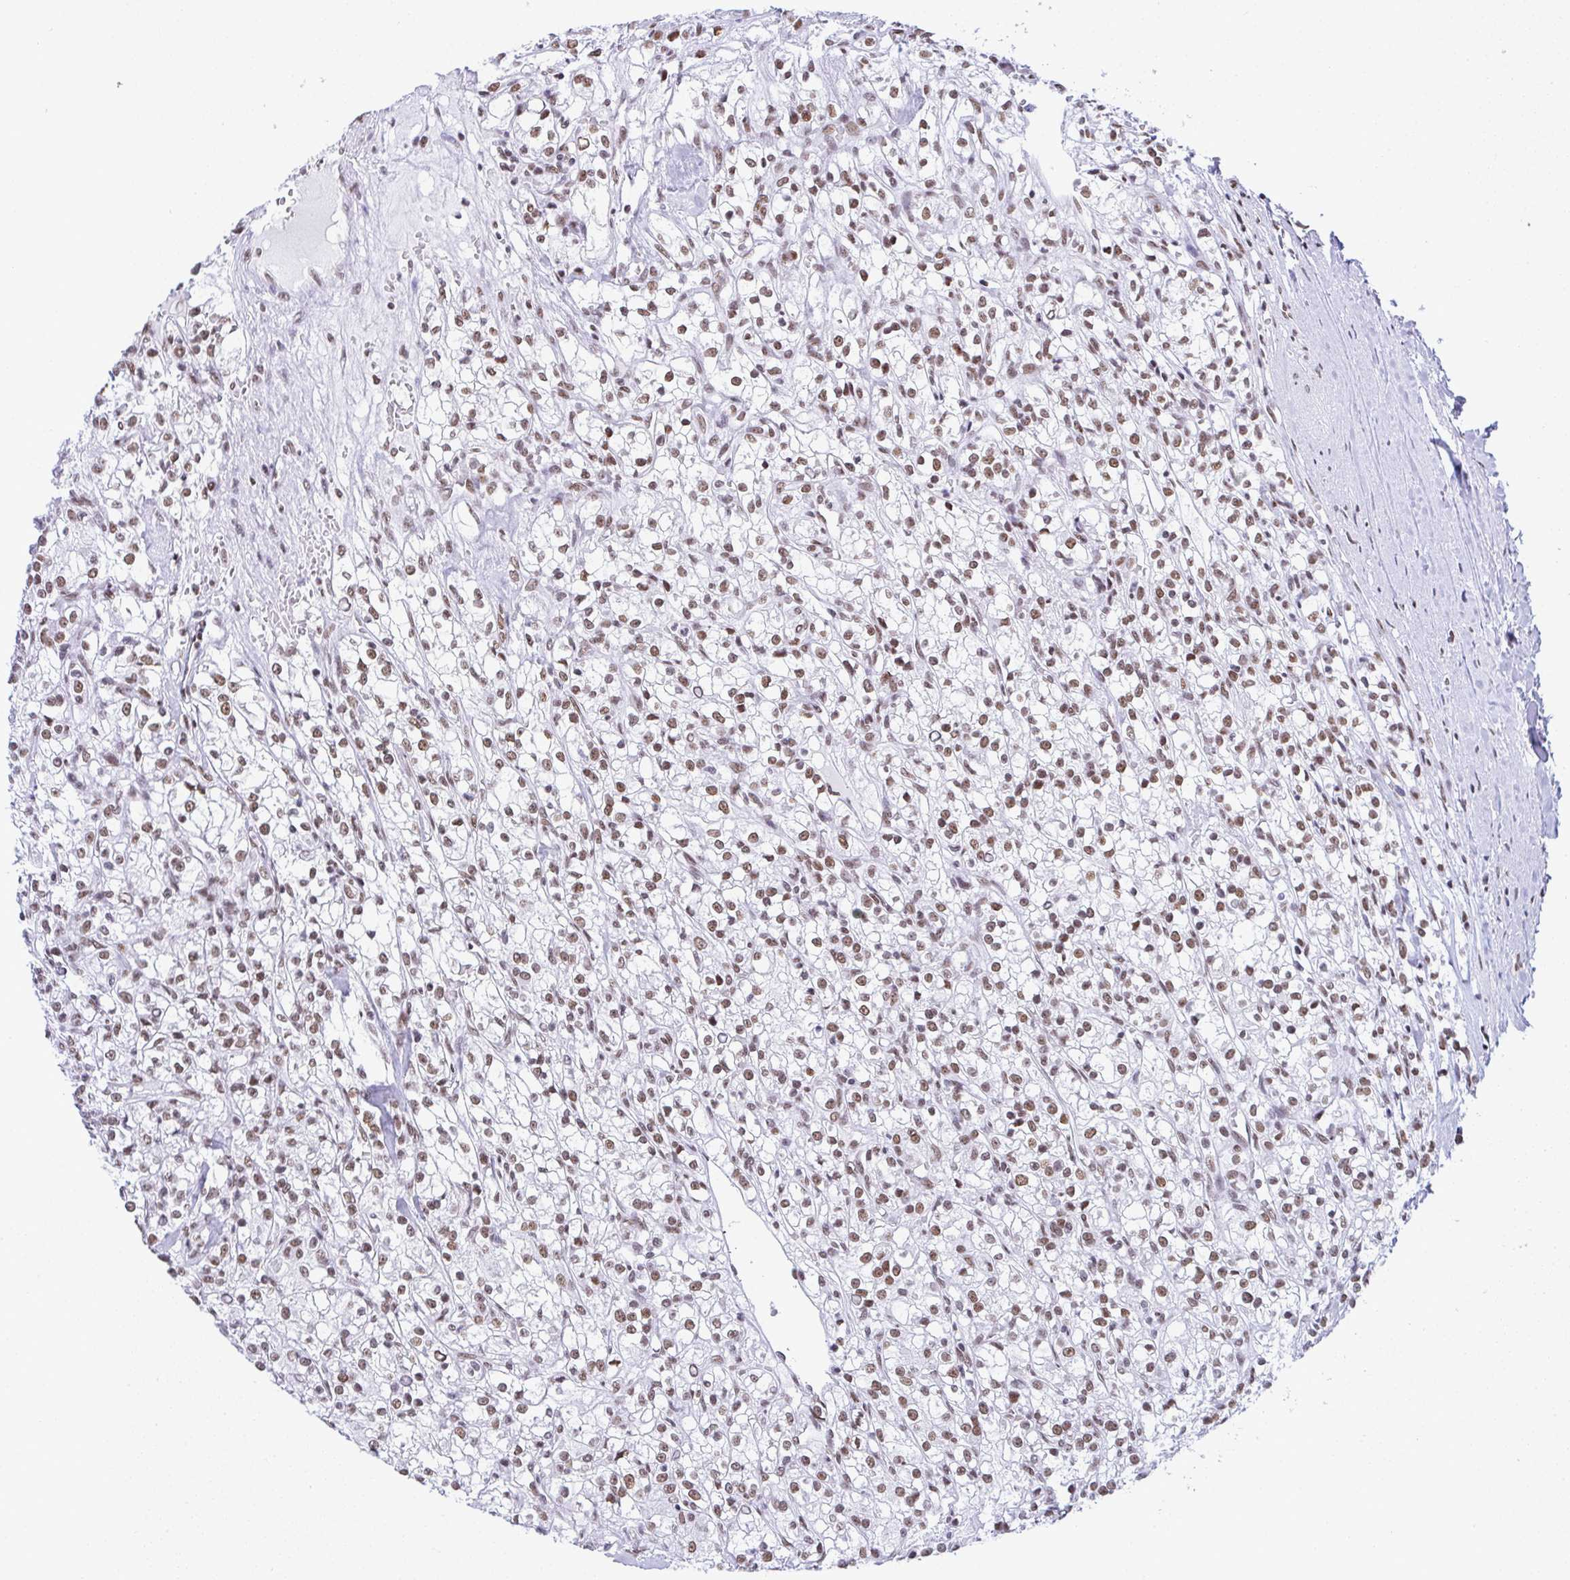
{"staining": {"intensity": "weak", "quantity": "25%-75%", "location": "nuclear"}, "tissue": "renal cancer", "cell_type": "Tumor cells", "image_type": "cancer", "snomed": [{"axis": "morphology", "description": "Adenocarcinoma, NOS"}, {"axis": "topography", "description": "Kidney"}], "caption": "Immunohistochemistry of human adenocarcinoma (renal) shows low levels of weak nuclear positivity in about 25%-75% of tumor cells.", "gene": "DDX52", "patient": {"sex": "female", "age": 59}}